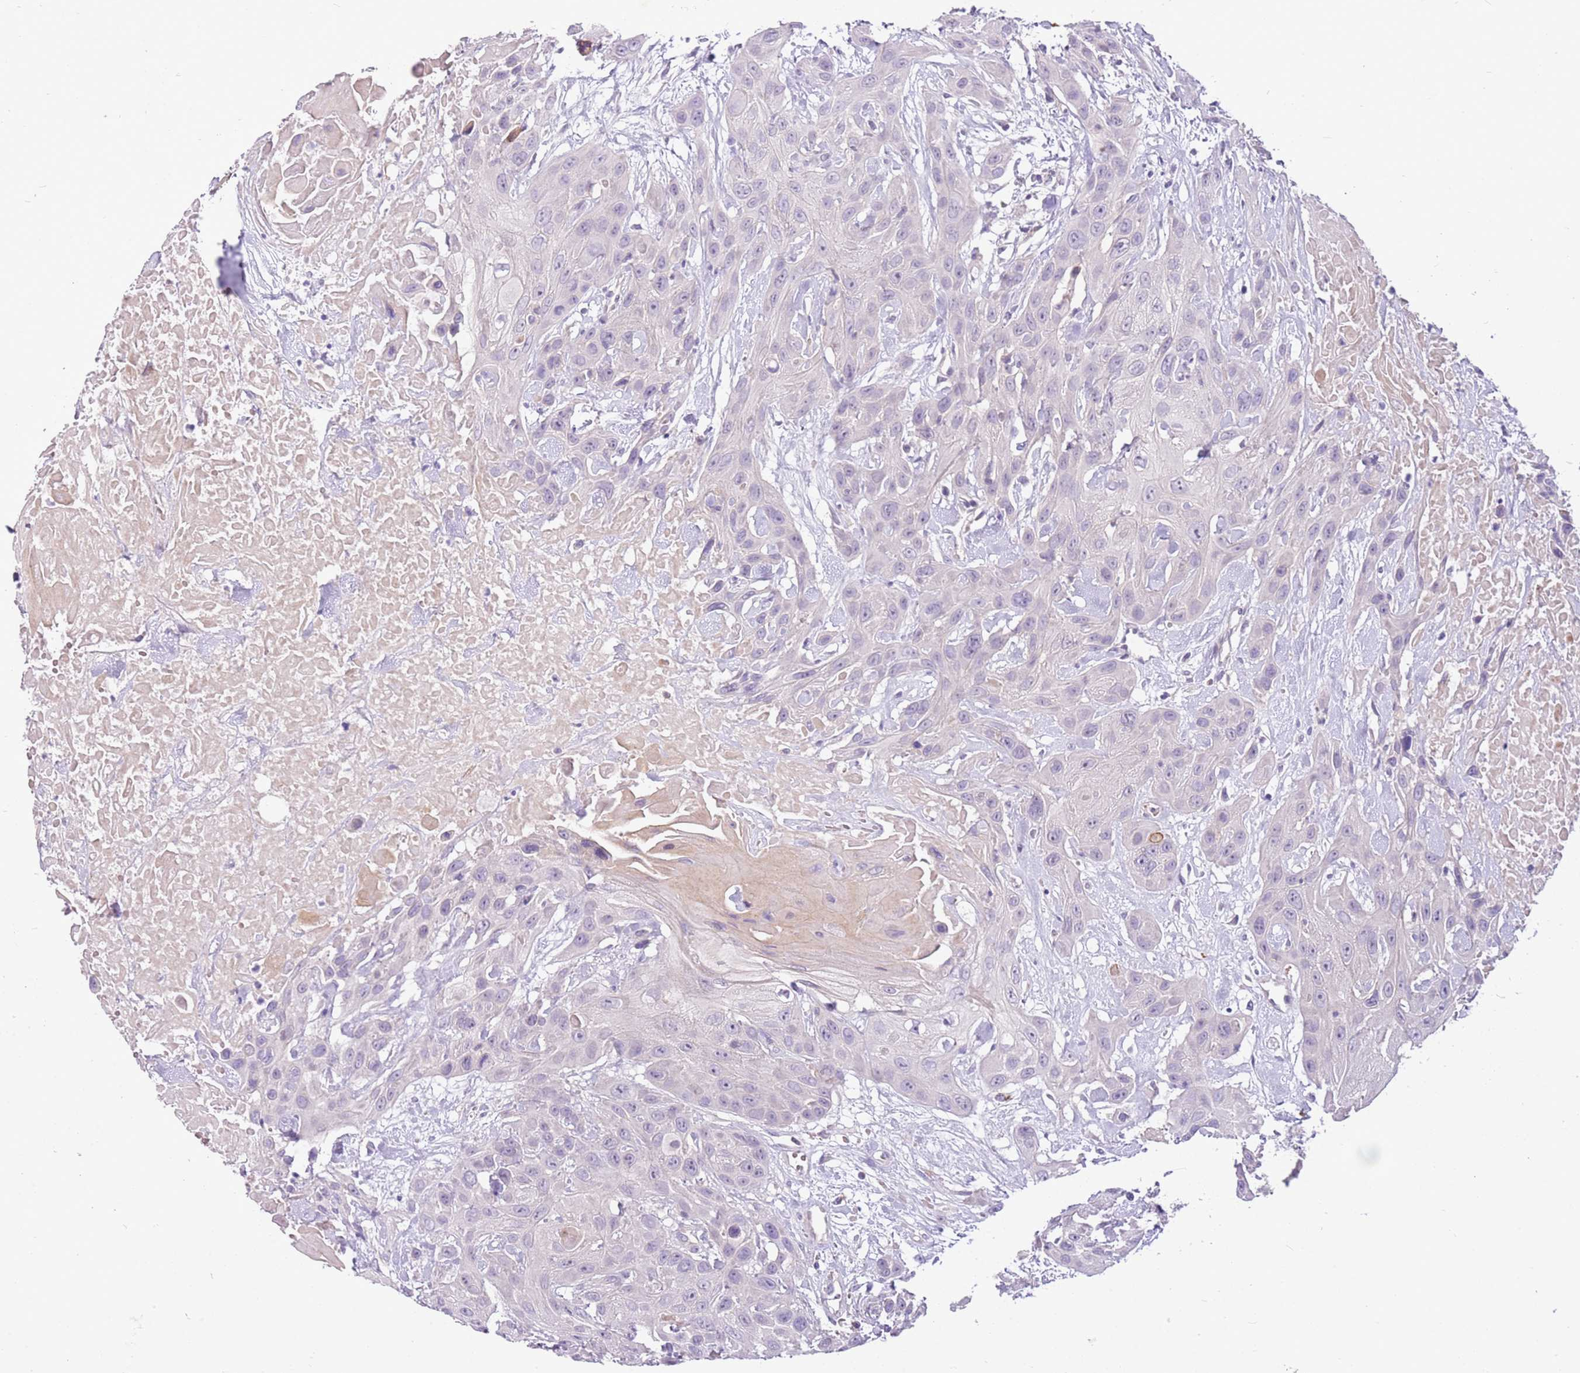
{"staining": {"intensity": "negative", "quantity": "none", "location": "none"}, "tissue": "head and neck cancer", "cell_type": "Tumor cells", "image_type": "cancer", "snomed": [{"axis": "morphology", "description": "Squamous cell carcinoma, NOS"}, {"axis": "topography", "description": "Head-Neck"}], "caption": "Immunohistochemistry of head and neck squamous cell carcinoma shows no staining in tumor cells. (Brightfield microscopy of DAB (3,3'-diaminobenzidine) immunohistochemistry at high magnification).", "gene": "SCAMP5", "patient": {"sex": "male", "age": 81}}